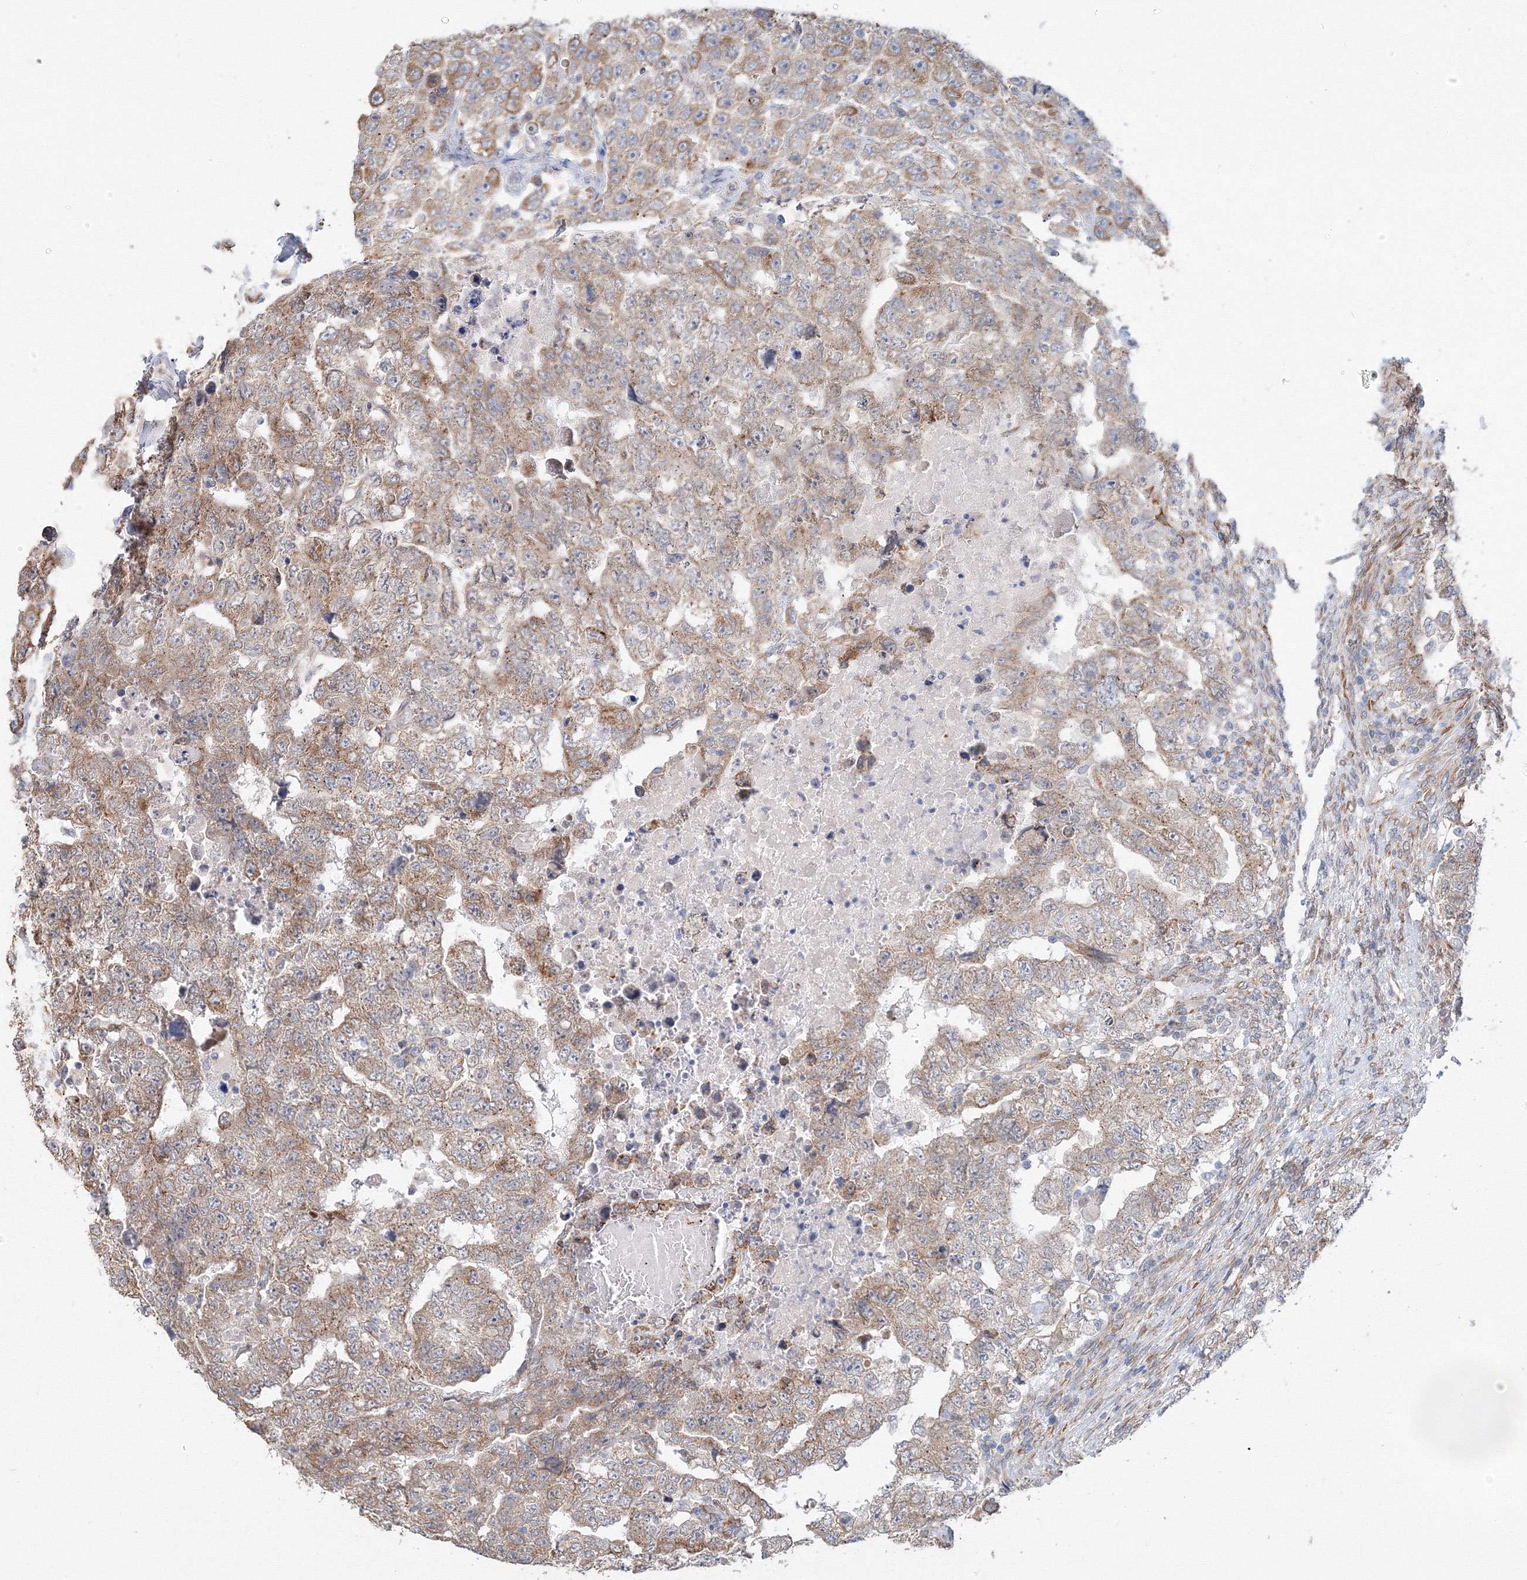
{"staining": {"intensity": "weak", "quantity": ">75%", "location": "cytoplasmic/membranous"}, "tissue": "testis cancer", "cell_type": "Tumor cells", "image_type": "cancer", "snomed": [{"axis": "morphology", "description": "Carcinoma, Embryonal, NOS"}, {"axis": "topography", "description": "Testis"}], "caption": "Human testis cancer (embryonal carcinoma) stained with a protein marker exhibits weak staining in tumor cells.", "gene": "DHRS12", "patient": {"sex": "male", "age": 45}}